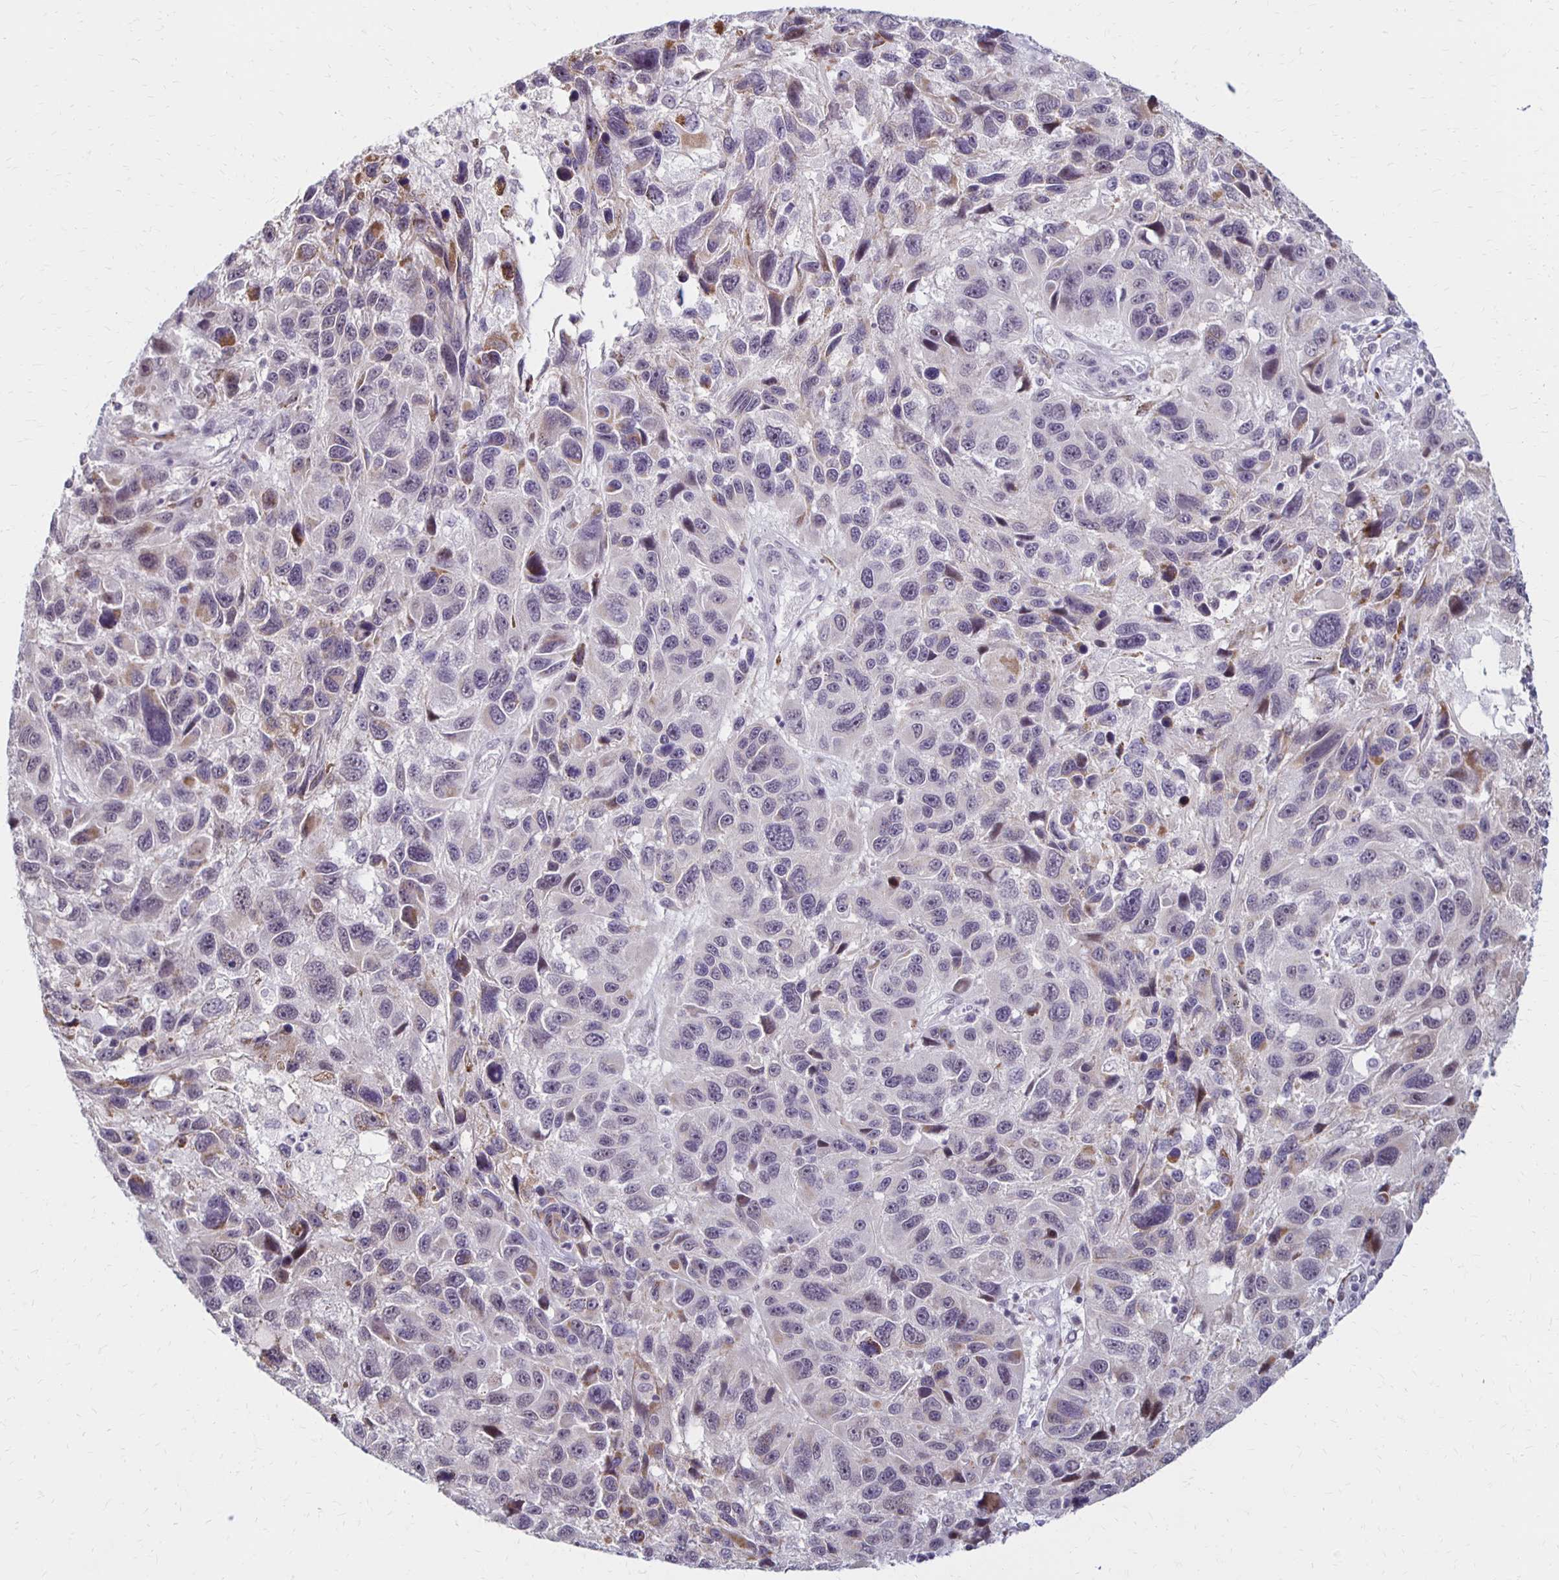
{"staining": {"intensity": "weak", "quantity": "<25%", "location": "nuclear"}, "tissue": "melanoma", "cell_type": "Tumor cells", "image_type": "cancer", "snomed": [{"axis": "morphology", "description": "Malignant melanoma, NOS"}, {"axis": "topography", "description": "Skin"}], "caption": "Immunohistochemistry (IHC) photomicrograph of melanoma stained for a protein (brown), which shows no staining in tumor cells.", "gene": "DAGLA", "patient": {"sex": "male", "age": 53}}